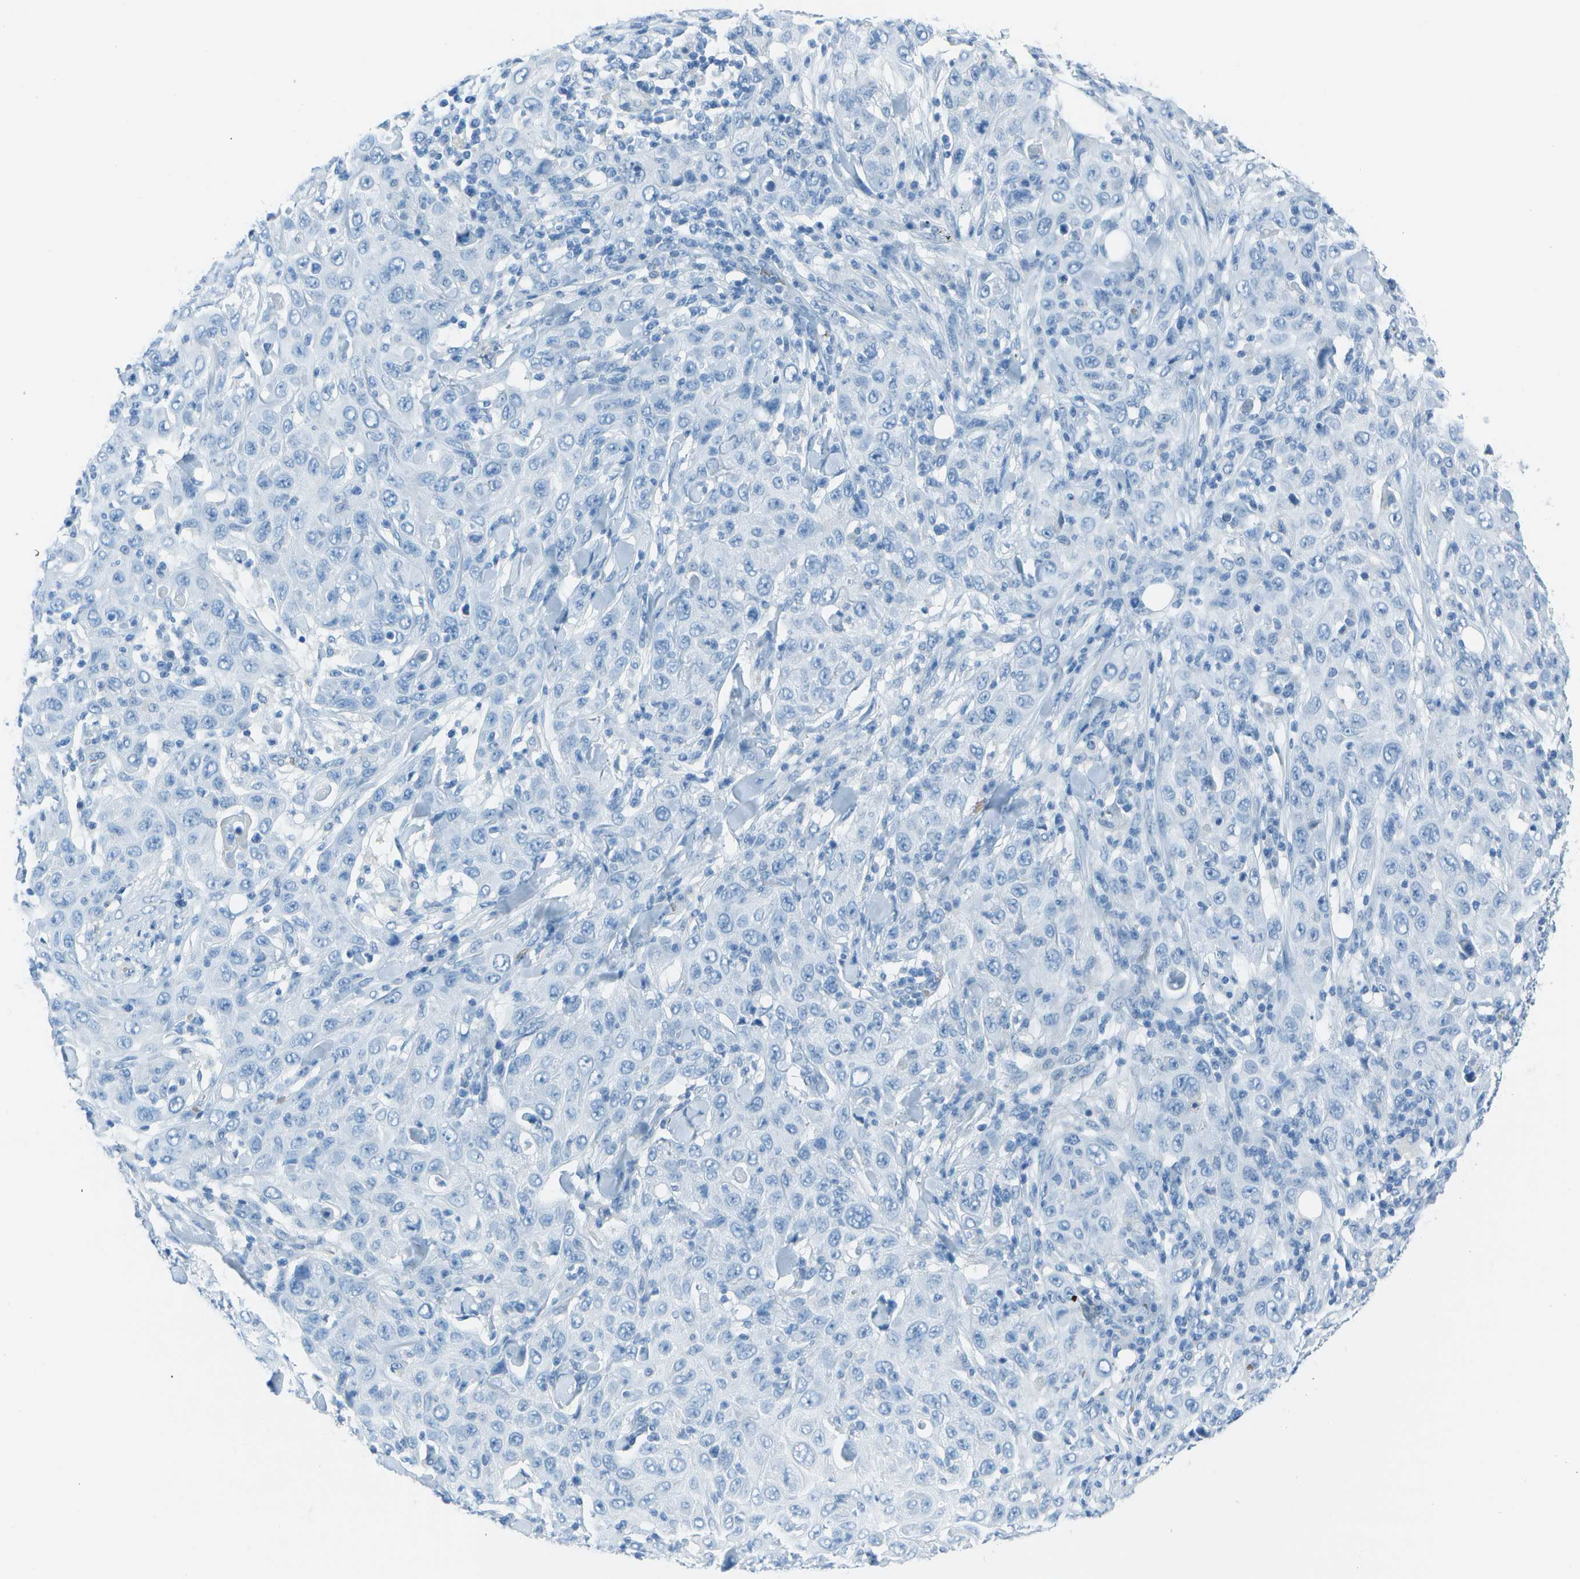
{"staining": {"intensity": "negative", "quantity": "none", "location": "none"}, "tissue": "skin cancer", "cell_type": "Tumor cells", "image_type": "cancer", "snomed": [{"axis": "morphology", "description": "Squamous cell carcinoma, NOS"}, {"axis": "topography", "description": "Skin"}], "caption": "Skin cancer (squamous cell carcinoma) was stained to show a protein in brown. There is no significant staining in tumor cells.", "gene": "ASL", "patient": {"sex": "female", "age": 88}}